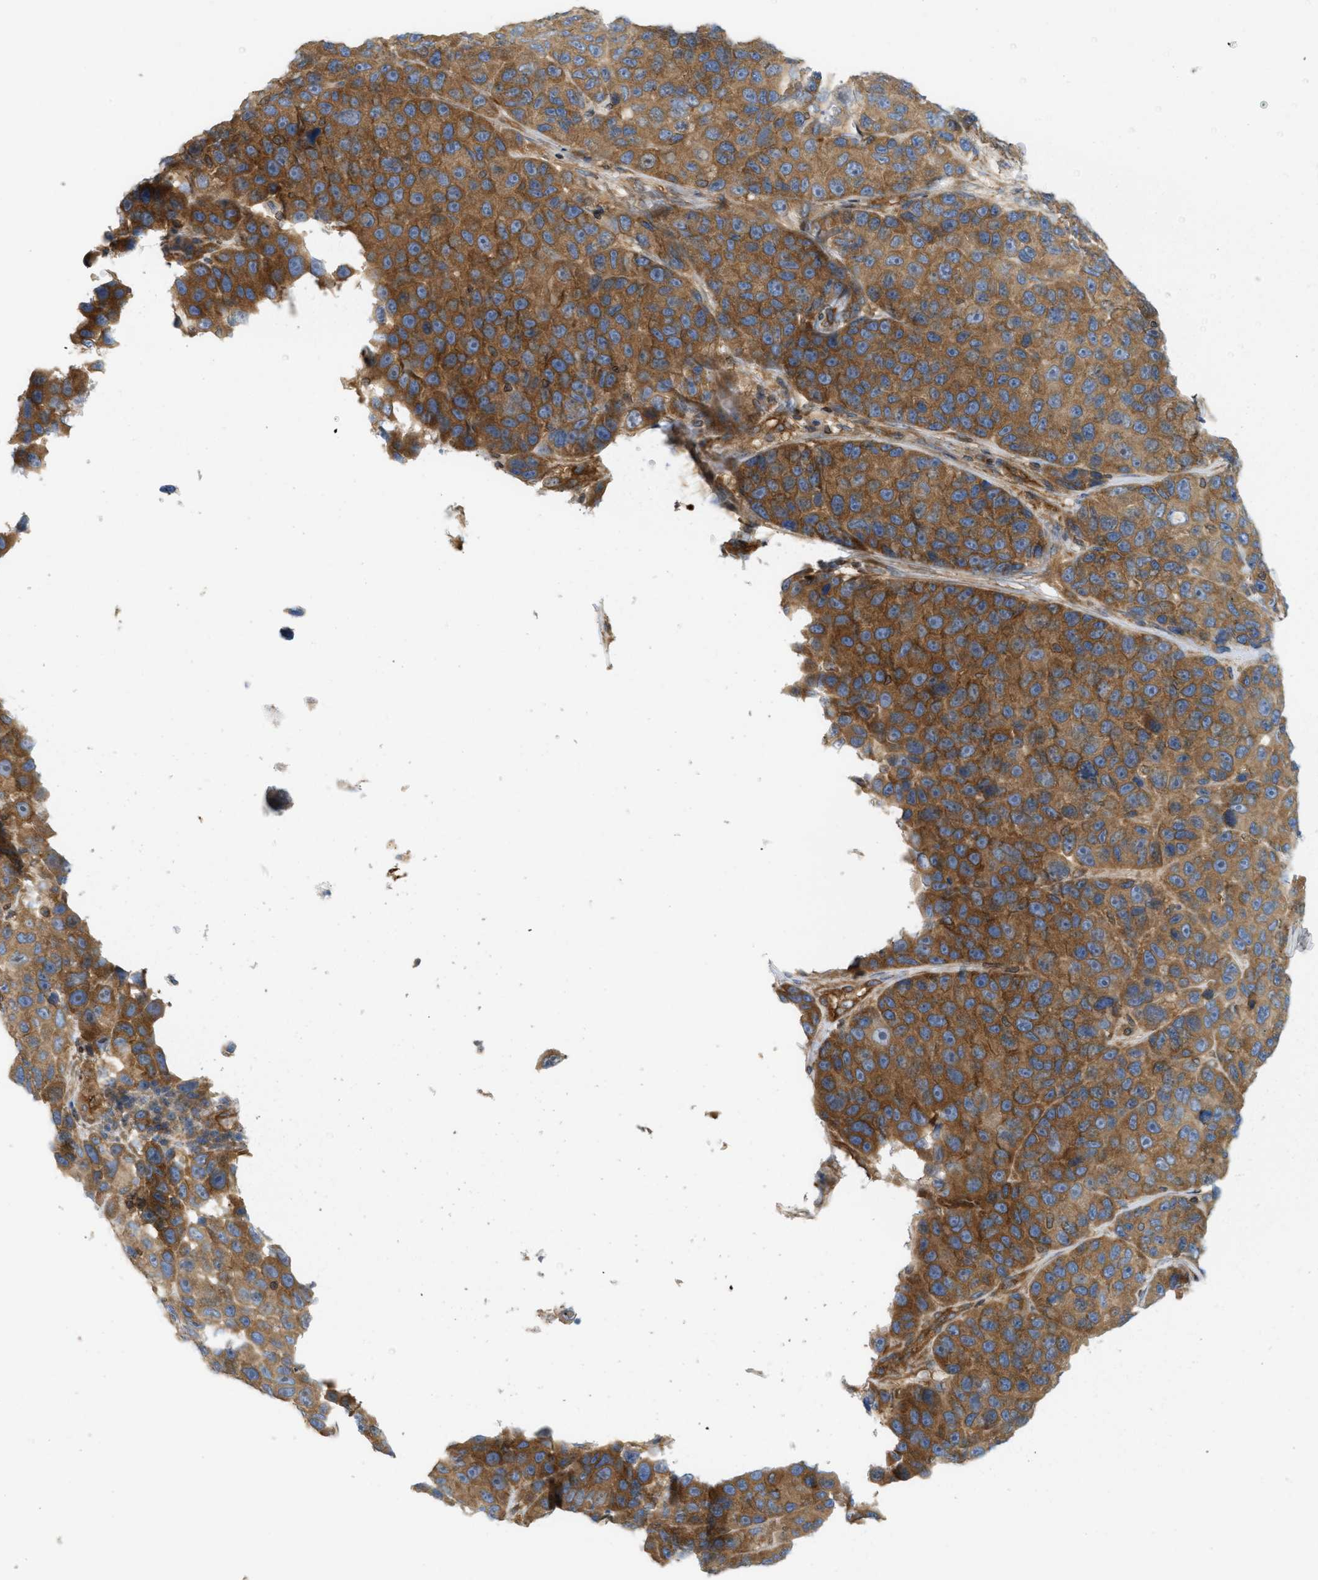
{"staining": {"intensity": "strong", "quantity": ">75%", "location": "cytoplasmic/membranous"}, "tissue": "melanoma", "cell_type": "Tumor cells", "image_type": "cancer", "snomed": [{"axis": "morphology", "description": "Malignant melanoma, NOS"}, {"axis": "topography", "description": "Skin"}], "caption": "Immunohistochemistry (IHC) (DAB) staining of human malignant melanoma reveals strong cytoplasmic/membranous protein expression in about >75% of tumor cells.", "gene": "STRN", "patient": {"sex": "male", "age": 53}}